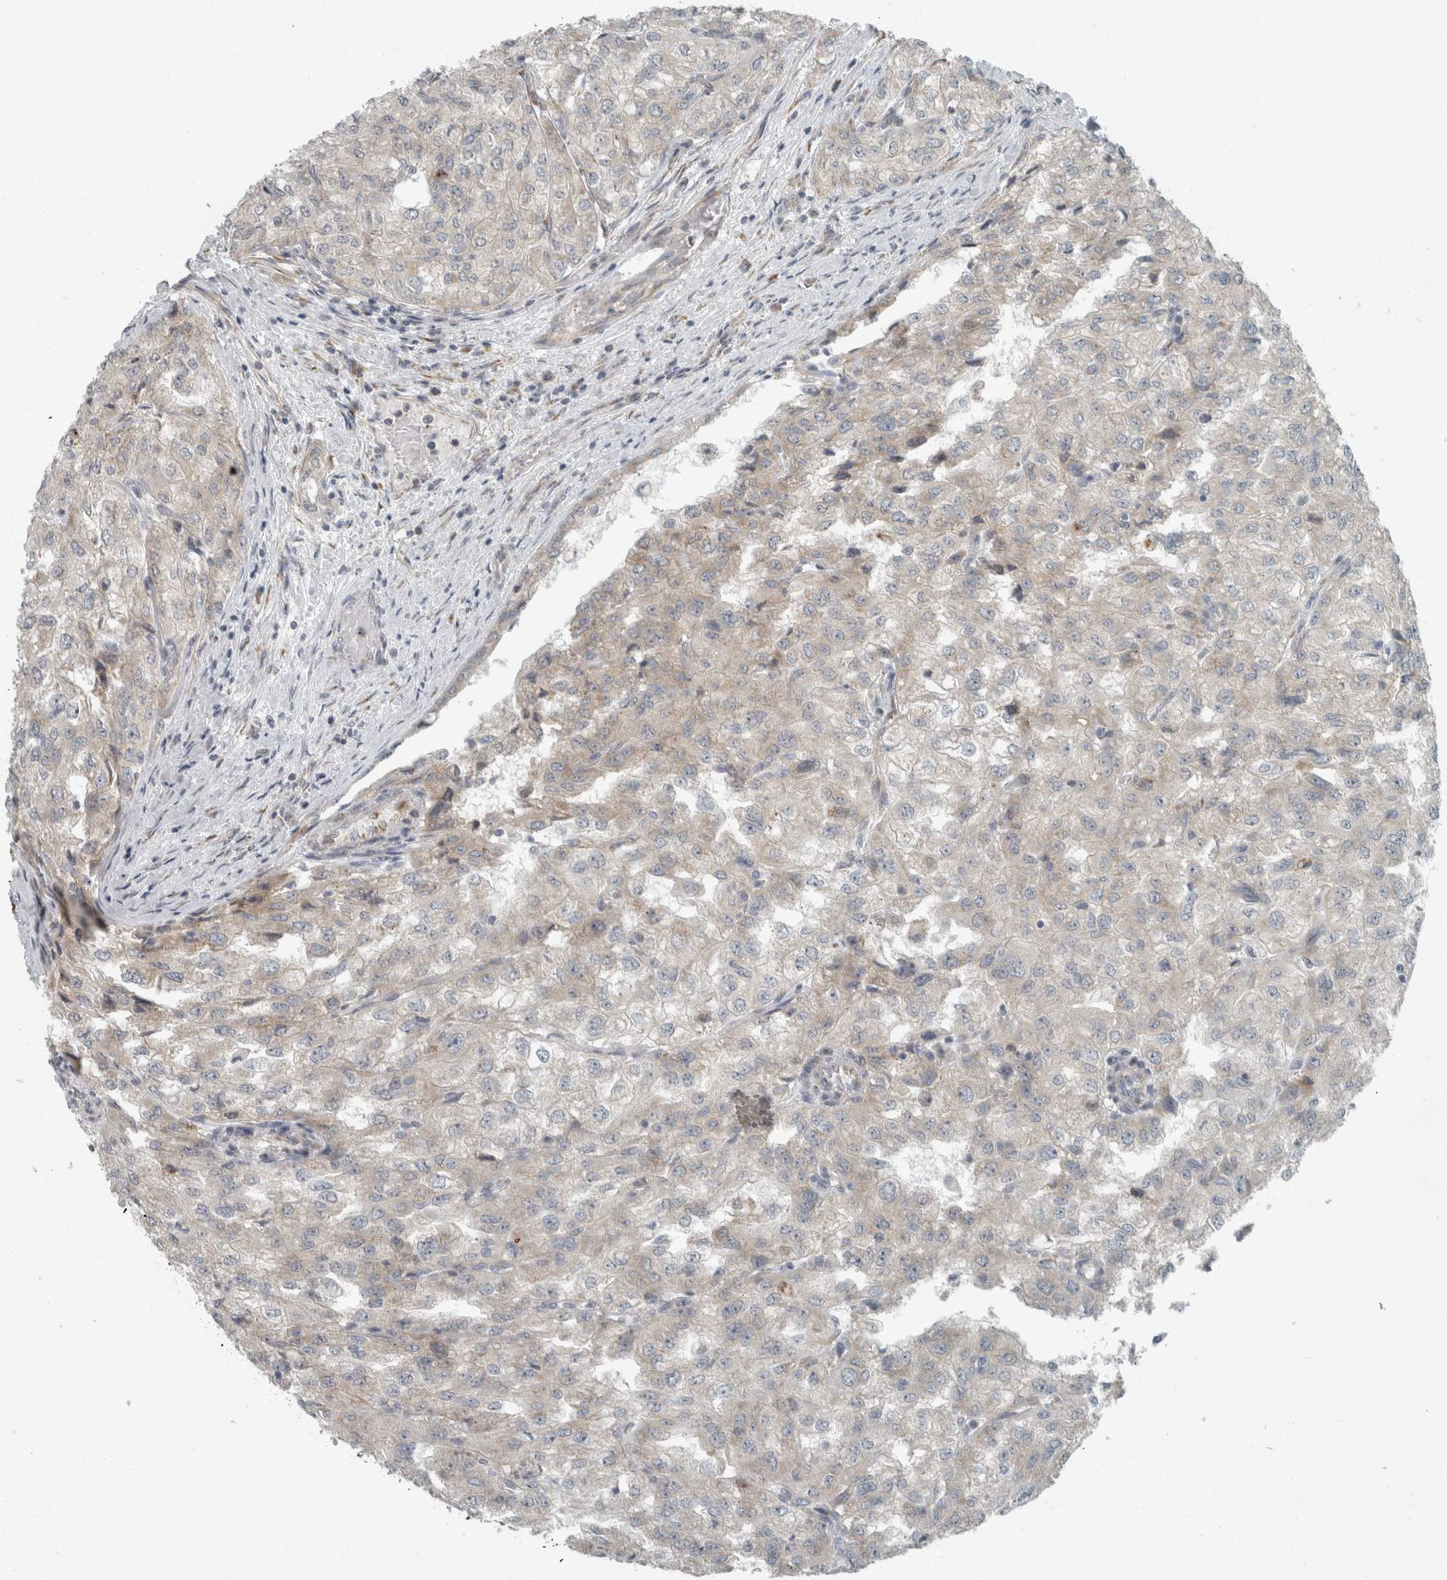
{"staining": {"intensity": "weak", "quantity": "<25%", "location": "cytoplasmic/membranous"}, "tissue": "renal cancer", "cell_type": "Tumor cells", "image_type": "cancer", "snomed": [{"axis": "morphology", "description": "Adenocarcinoma, NOS"}, {"axis": "topography", "description": "Kidney"}], "caption": "Immunohistochemical staining of human adenocarcinoma (renal) exhibits no significant positivity in tumor cells. (Brightfield microscopy of DAB (3,3'-diaminobenzidine) immunohistochemistry (IHC) at high magnification).", "gene": "KIF1C", "patient": {"sex": "female", "age": 54}}